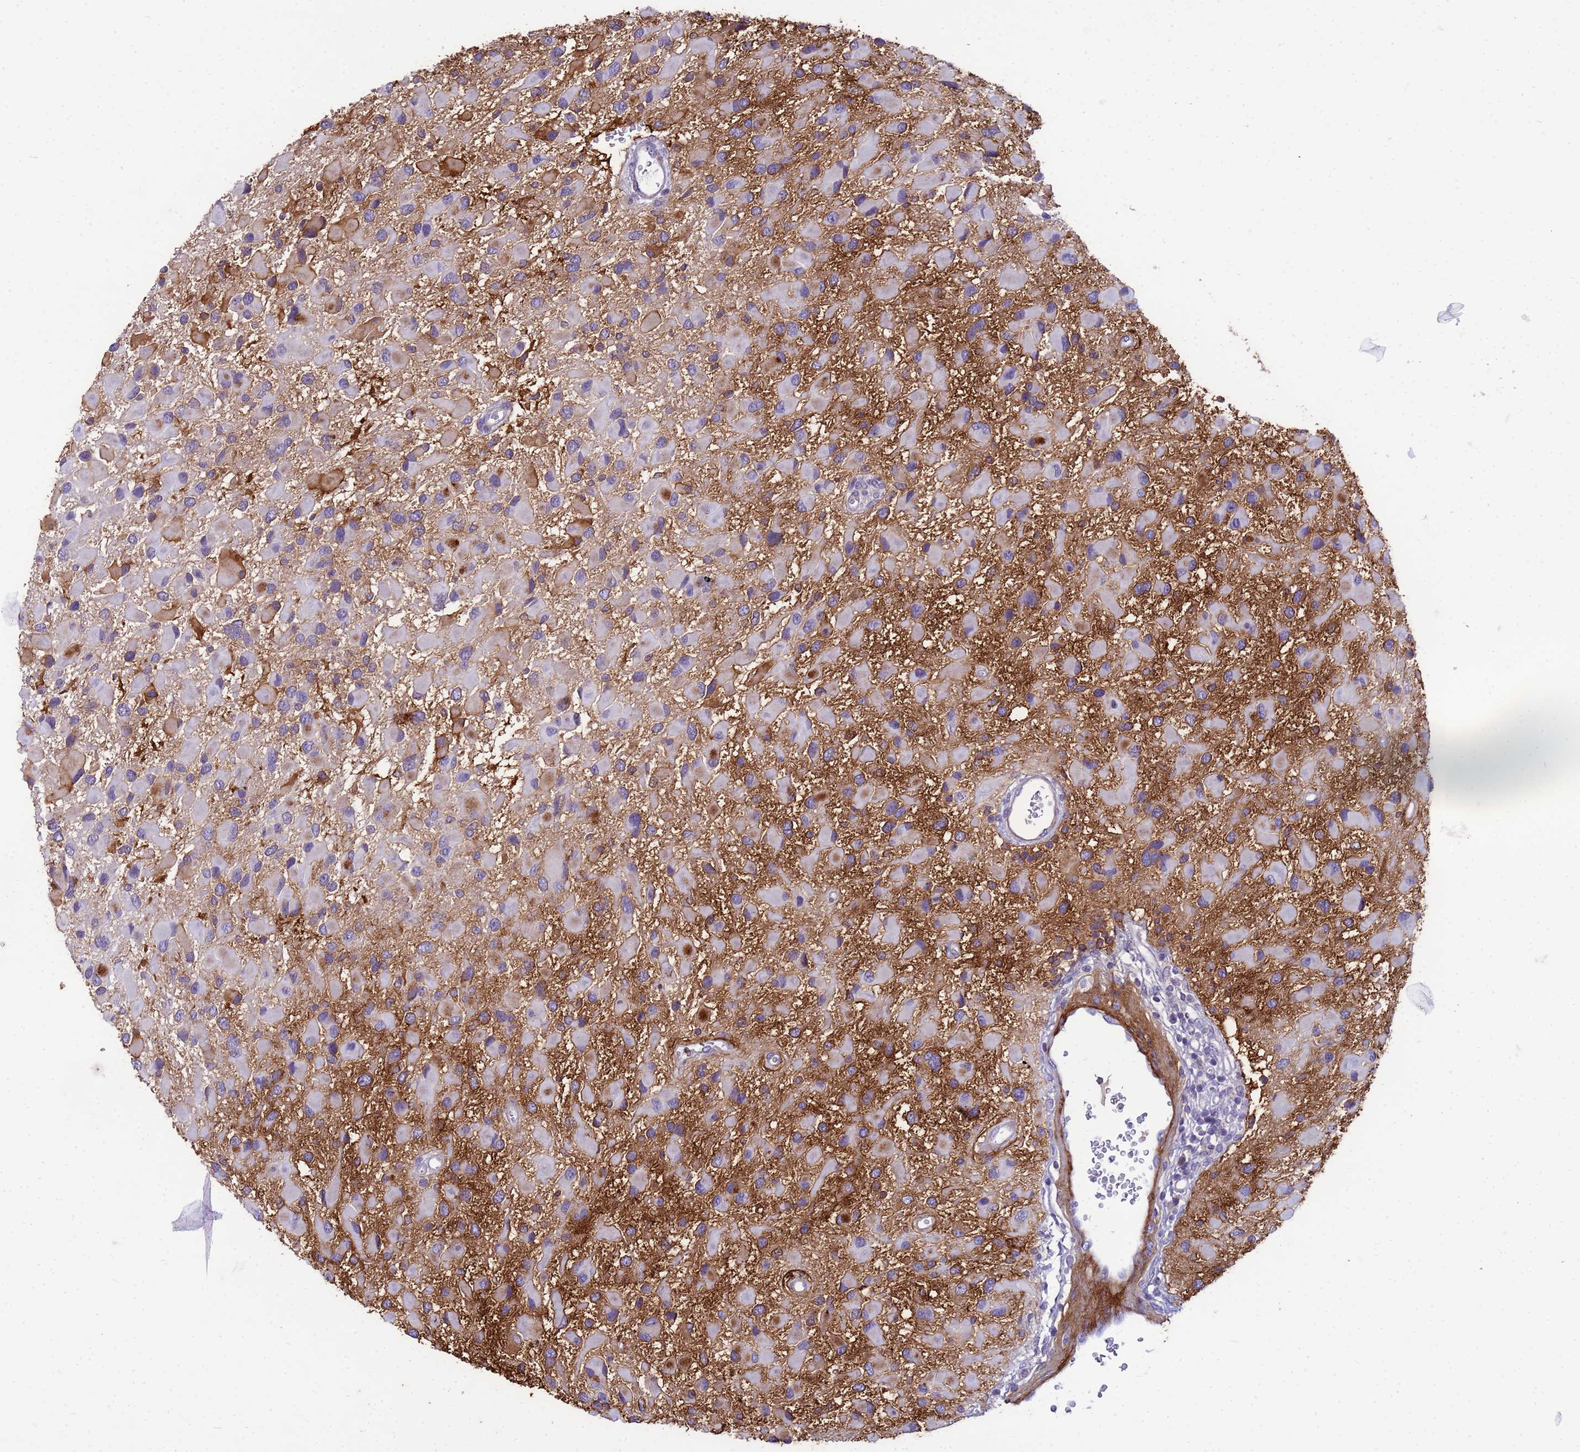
{"staining": {"intensity": "negative", "quantity": "none", "location": "none"}, "tissue": "glioma", "cell_type": "Tumor cells", "image_type": "cancer", "snomed": [{"axis": "morphology", "description": "Glioma, malignant, High grade"}, {"axis": "topography", "description": "Brain"}], "caption": "High power microscopy photomicrograph of an immunohistochemistry micrograph of glioma, revealing no significant expression in tumor cells. (Brightfield microscopy of DAB immunohistochemistry (IHC) at high magnification).", "gene": "P2RX7", "patient": {"sex": "male", "age": 53}}